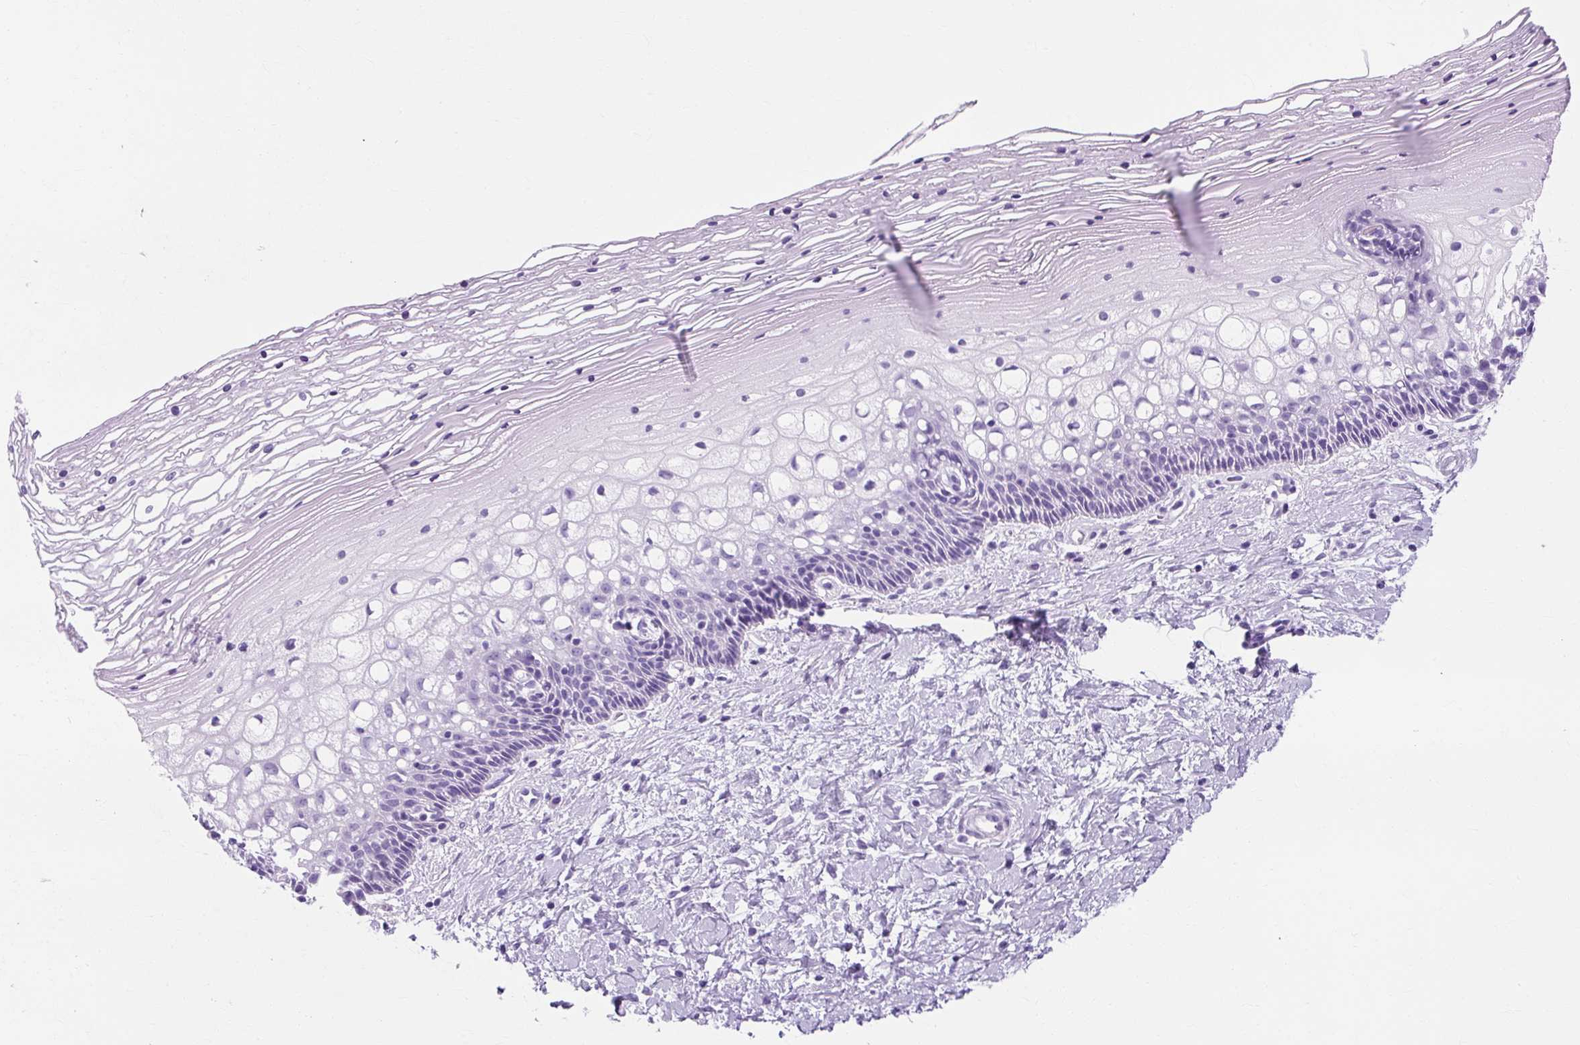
{"staining": {"intensity": "negative", "quantity": "none", "location": "none"}, "tissue": "cervix", "cell_type": "Glandular cells", "image_type": "normal", "snomed": [{"axis": "morphology", "description": "Normal tissue, NOS"}, {"axis": "topography", "description": "Cervix"}], "caption": "Photomicrograph shows no protein positivity in glandular cells of normal cervix. Nuclei are stained in blue.", "gene": "TMEM89", "patient": {"sex": "female", "age": 36}}